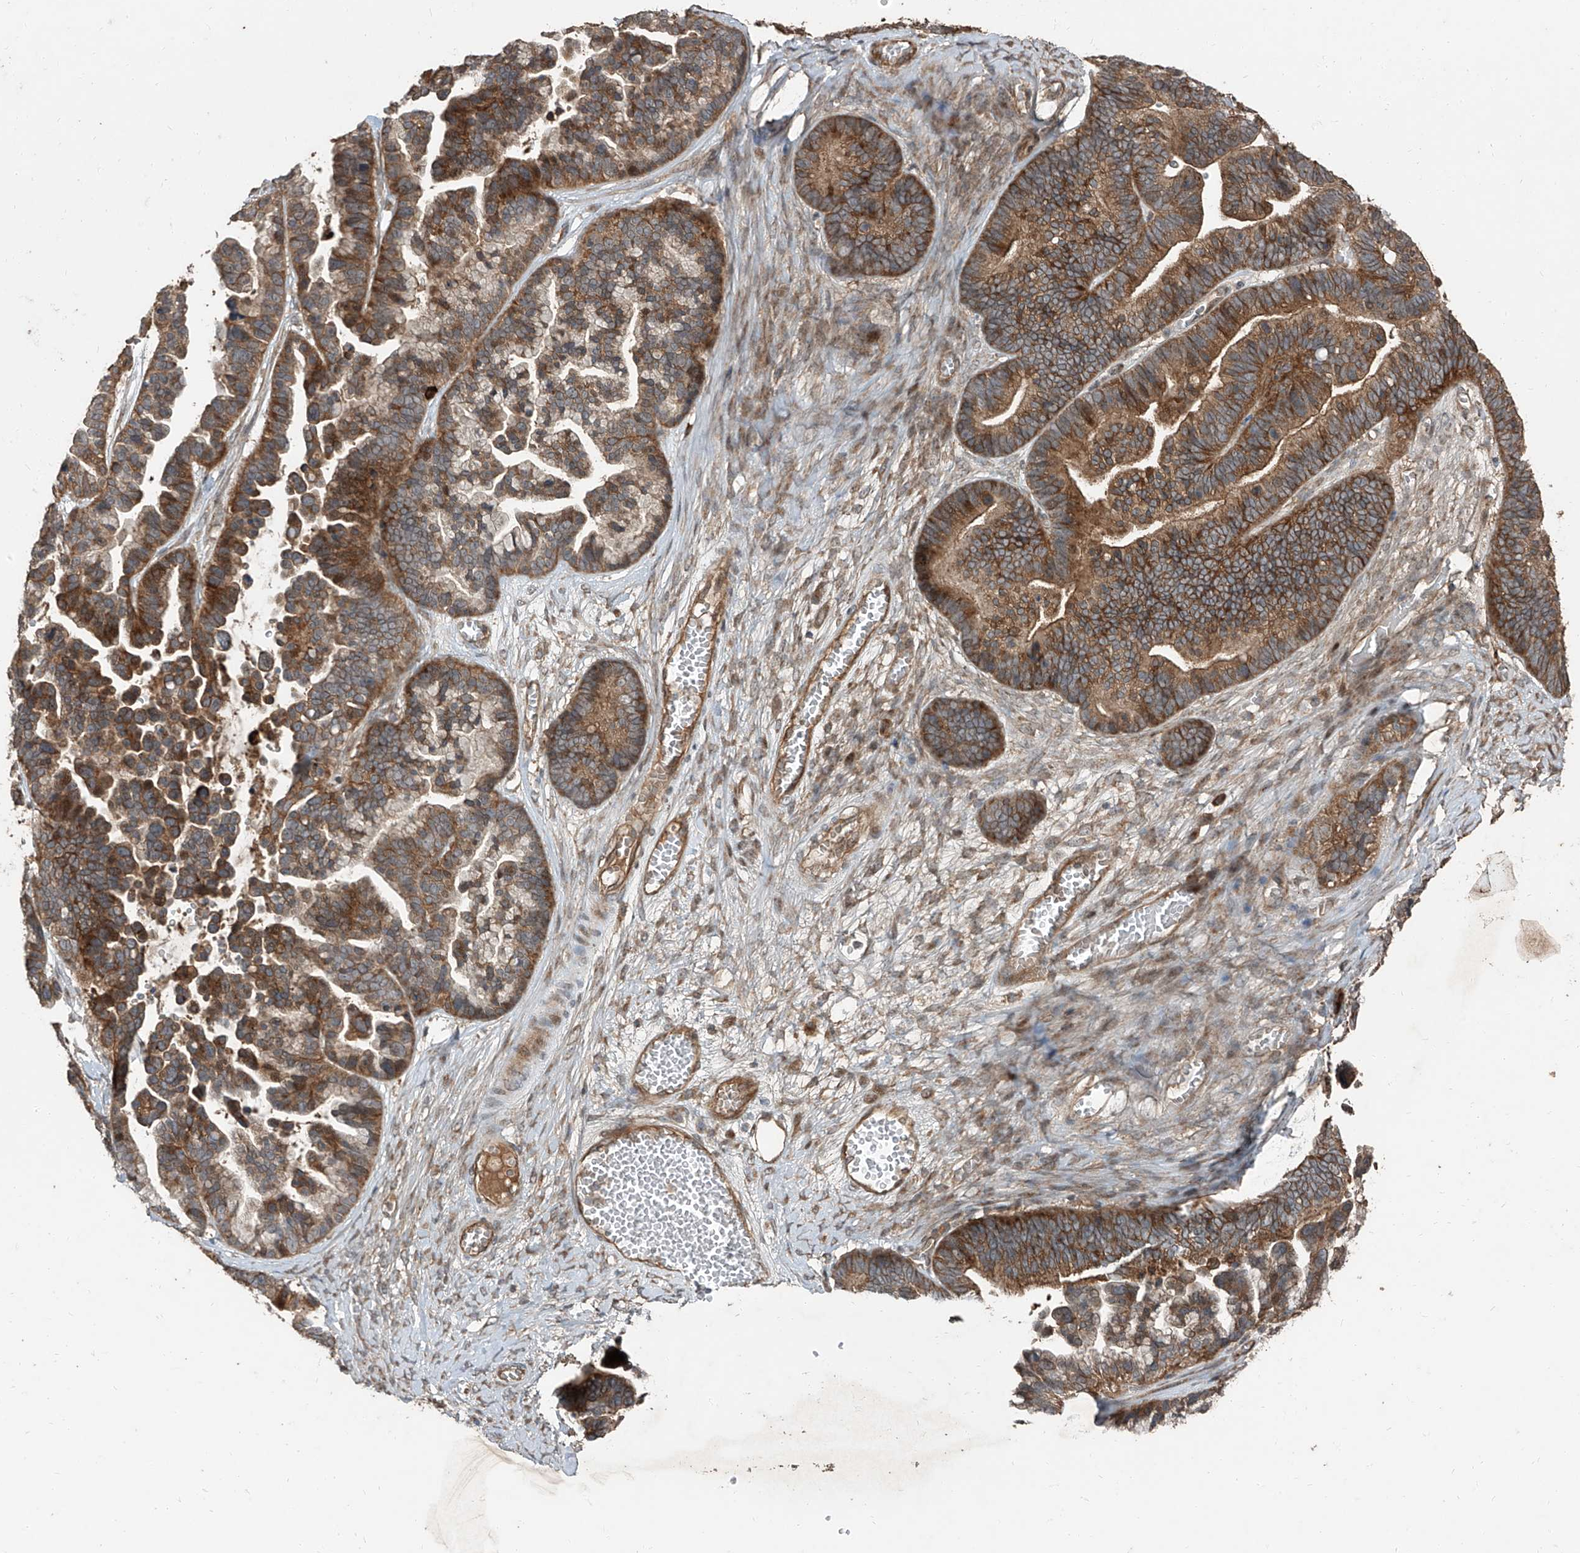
{"staining": {"intensity": "moderate", "quantity": ">75%", "location": "cytoplasmic/membranous"}, "tissue": "ovarian cancer", "cell_type": "Tumor cells", "image_type": "cancer", "snomed": [{"axis": "morphology", "description": "Cystadenocarcinoma, serous, NOS"}, {"axis": "topography", "description": "Ovary"}], "caption": "The image shows a brown stain indicating the presence of a protein in the cytoplasmic/membranous of tumor cells in ovarian cancer (serous cystadenocarcinoma).", "gene": "CCN1", "patient": {"sex": "female", "age": 56}}